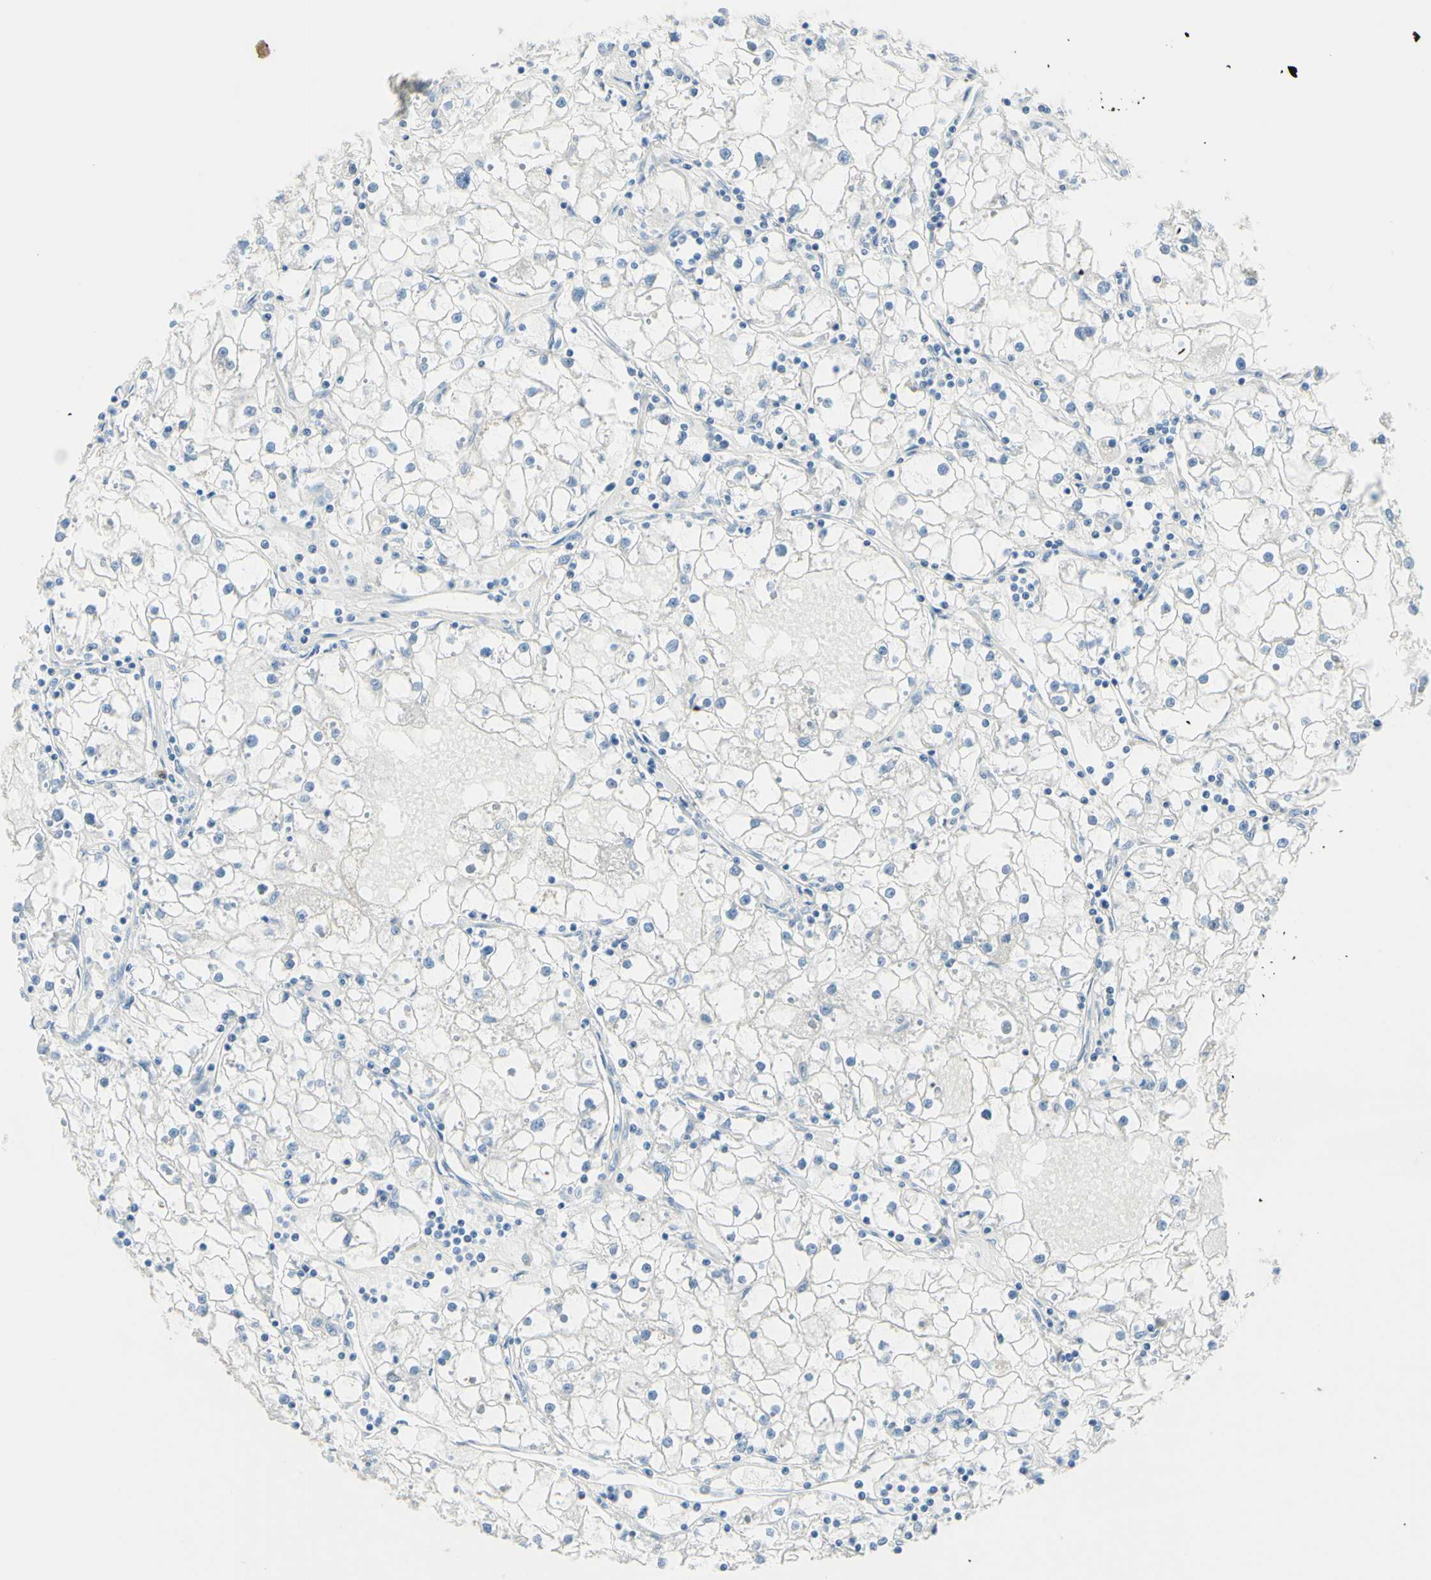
{"staining": {"intensity": "negative", "quantity": "none", "location": "none"}, "tissue": "renal cancer", "cell_type": "Tumor cells", "image_type": "cancer", "snomed": [{"axis": "morphology", "description": "Adenocarcinoma, NOS"}, {"axis": "topography", "description": "Kidney"}], "caption": "Tumor cells show no significant protein staining in renal adenocarcinoma.", "gene": "IL6ST", "patient": {"sex": "male", "age": 56}}